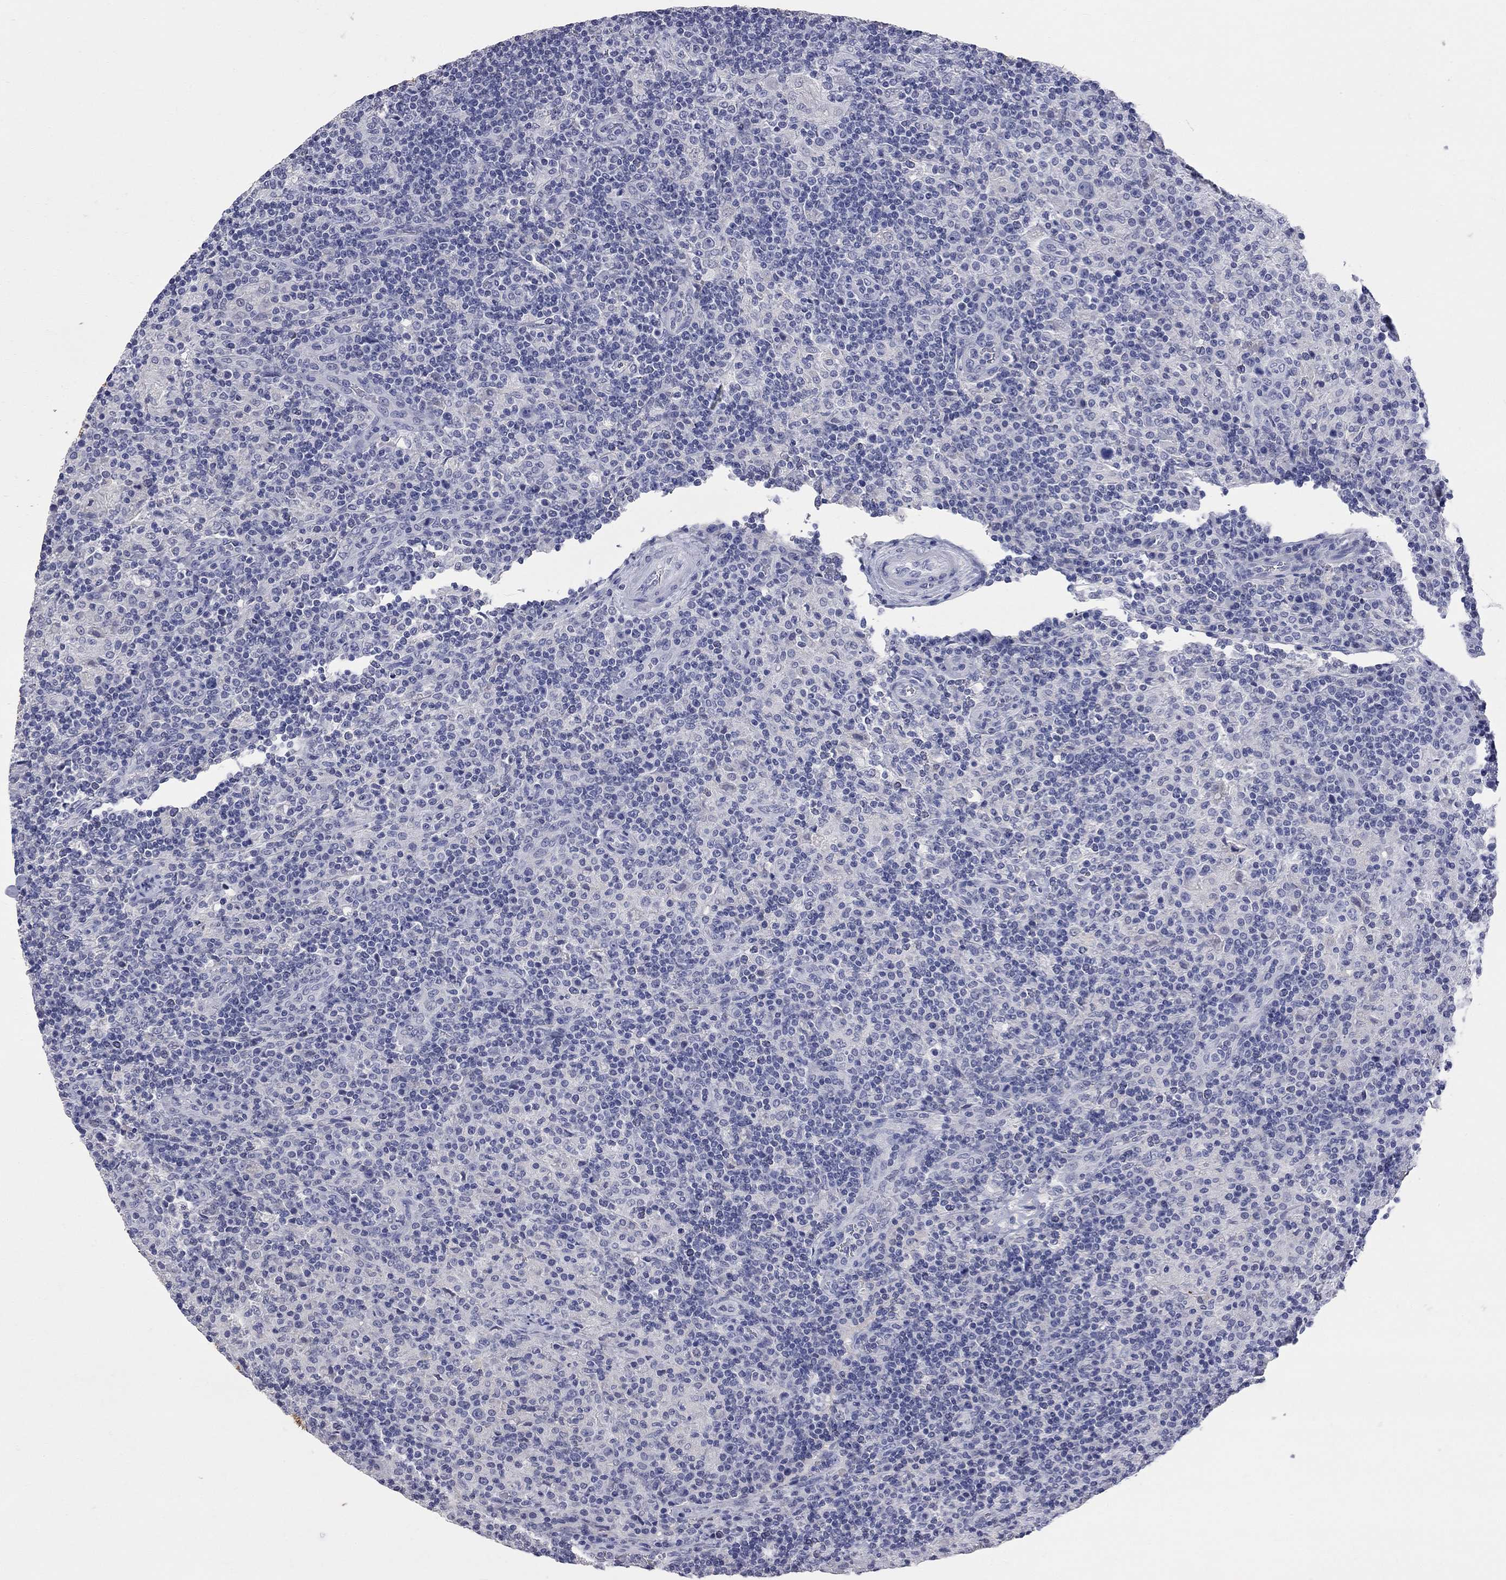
{"staining": {"intensity": "negative", "quantity": "none", "location": "none"}, "tissue": "lymphoma", "cell_type": "Tumor cells", "image_type": "cancer", "snomed": [{"axis": "morphology", "description": "Hodgkin's disease, NOS"}, {"axis": "topography", "description": "Lymph node"}], "caption": "The photomicrograph displays no significant staining in tumor cells of lymphoma. (Immunohistochemistry (ihc), brightfield microscopy, high magnification).", "gene": "FAM221B", "patient": {"sex": "male", "age": 70}}